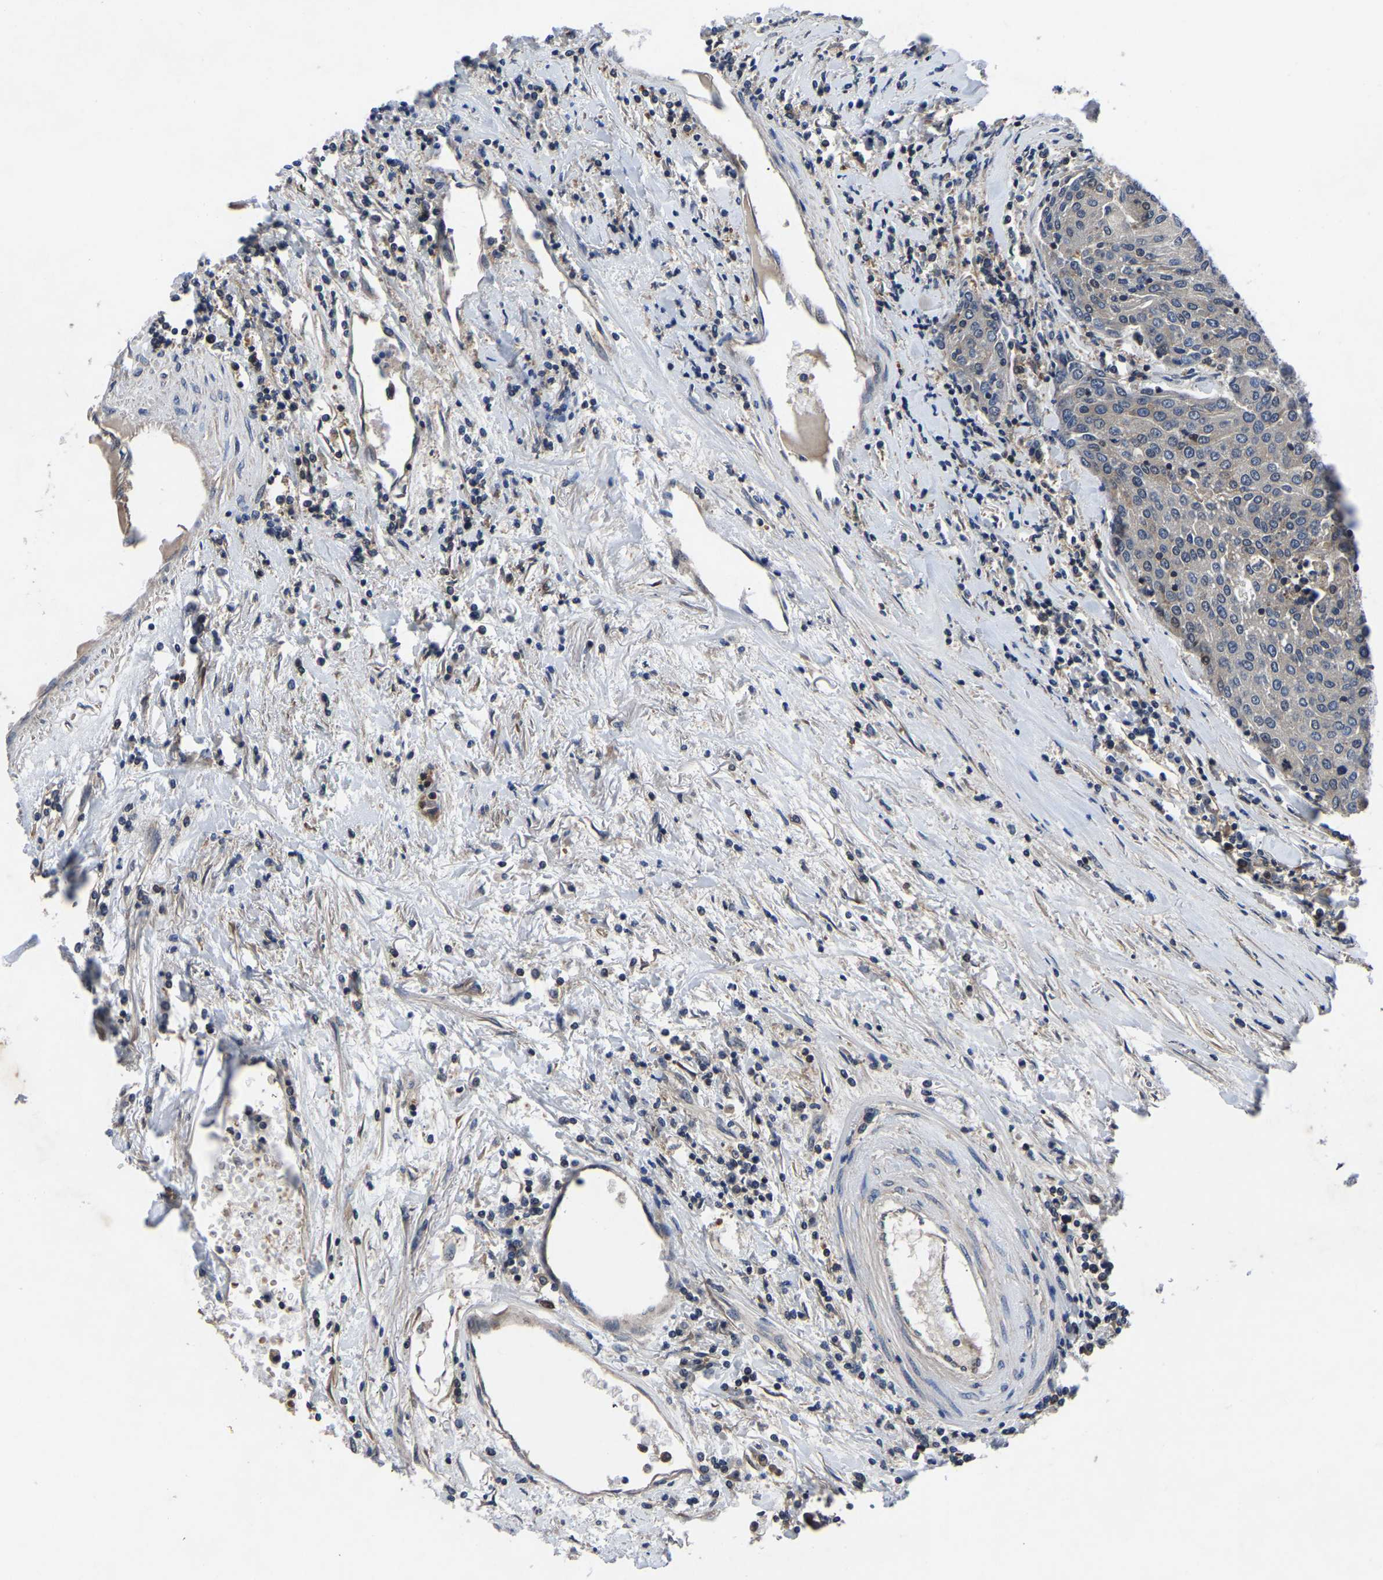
{"staining": {"intensity": "weak", "quantity": "<25%", "location": "cytoplasmic/membranous"}, "tissue": "urothelial cancer", "cell_type": "Tumor cells", "image_type": "cancer", "snomed": [{"axis": "morphology", "description": "Urothelial carcinoma, High grade"}, {"axis": "topography", "description": "Urinary bladder"}], "caption": "DAB (3,3'-diaminobenzidine) immunohistochemical staining of human urothelial cancer demonstrates no significant expression in tumor cells.", "gene": "FGD5", "patient": {"sex": "female", "age": 85}}